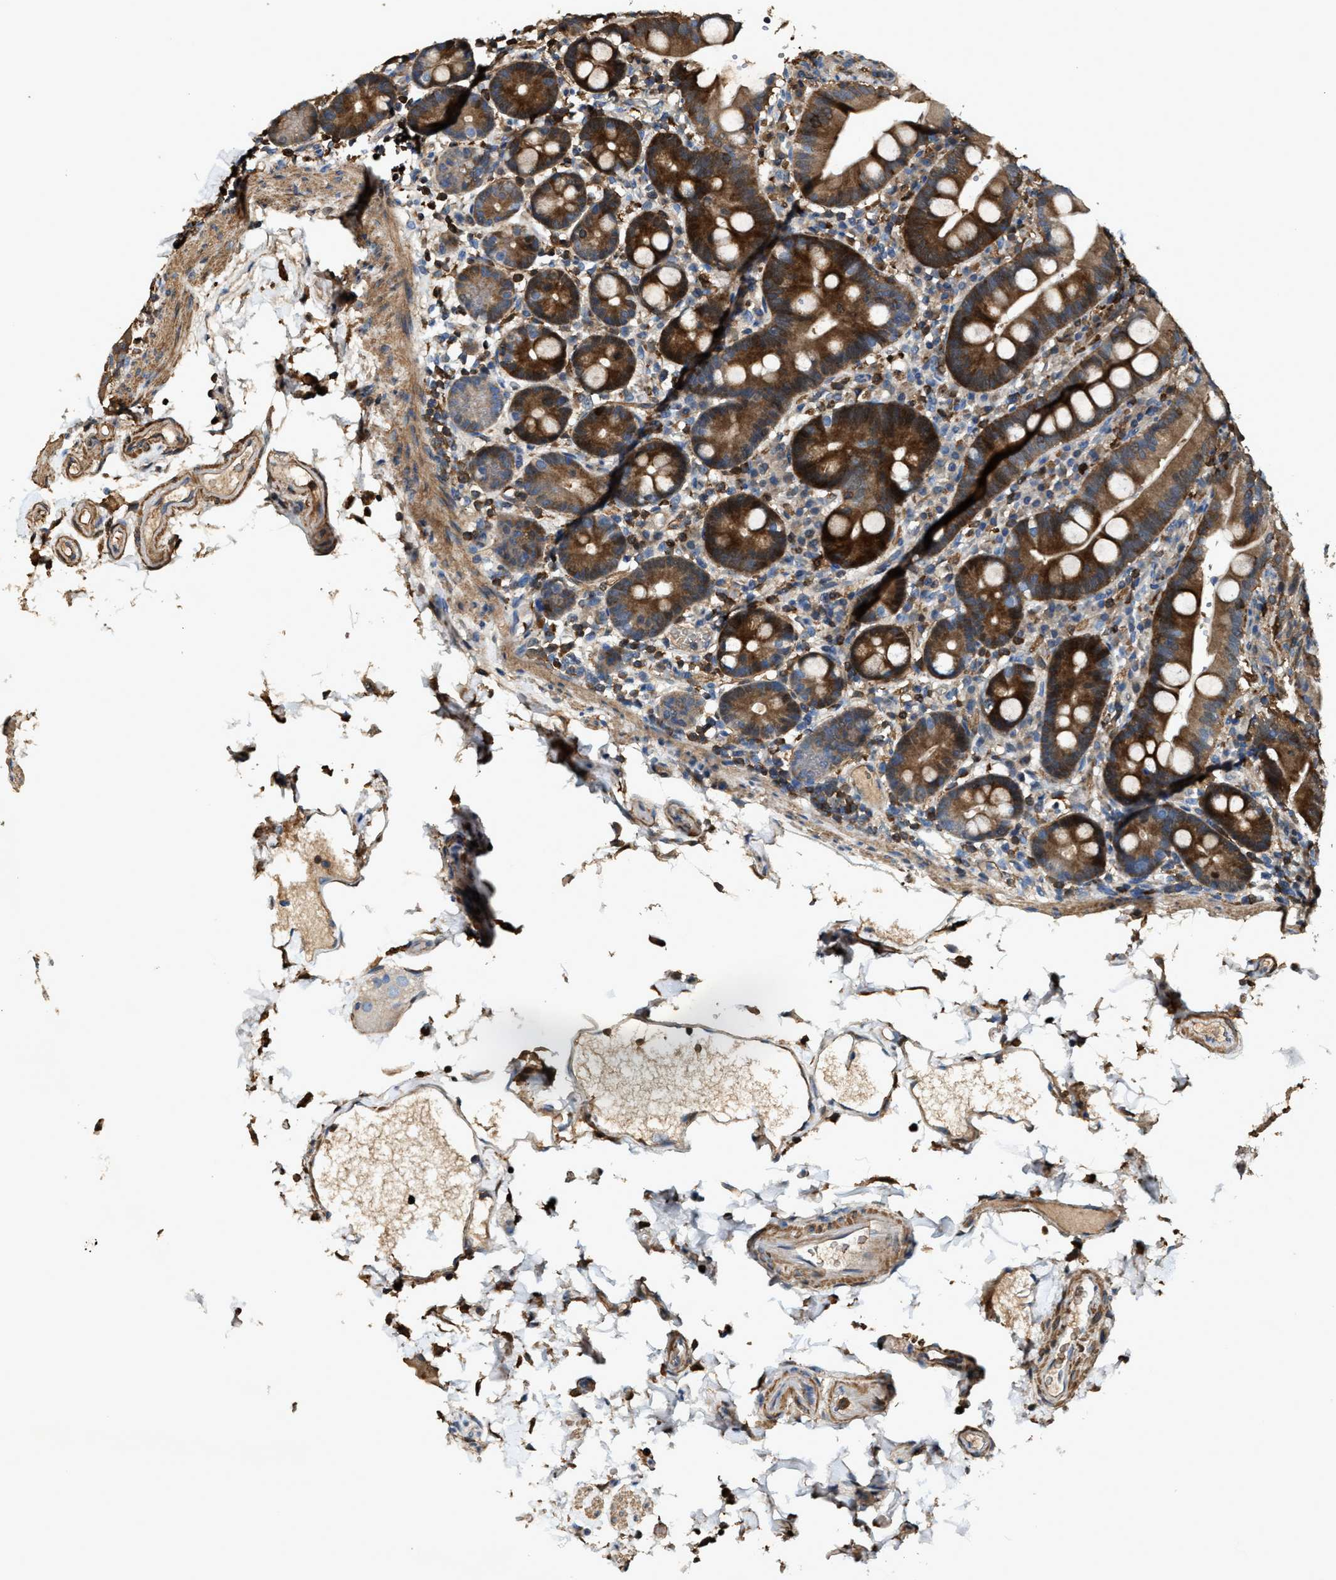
{"staining": {"intensity": "strong", "quantity": ">75%", "location": "cytoplasmic/membranous"}, "tissue": "duodenum", "cell_type": "Glandular cells", "image_type": "normal", "snomed": [{"axis": "morphology", "description": "Normal tissue, NOS"}, {"axis": "topography", "description": "Small intestine, NOS"}], "caption": "Brown immunohistochemical staining in normal human duodenum reveals strong cytoplasmic/membranous positivity in about >75% of glandular cells.", "gene": "SERPINB5", "patient": {"sex": "female", "age": 71}}